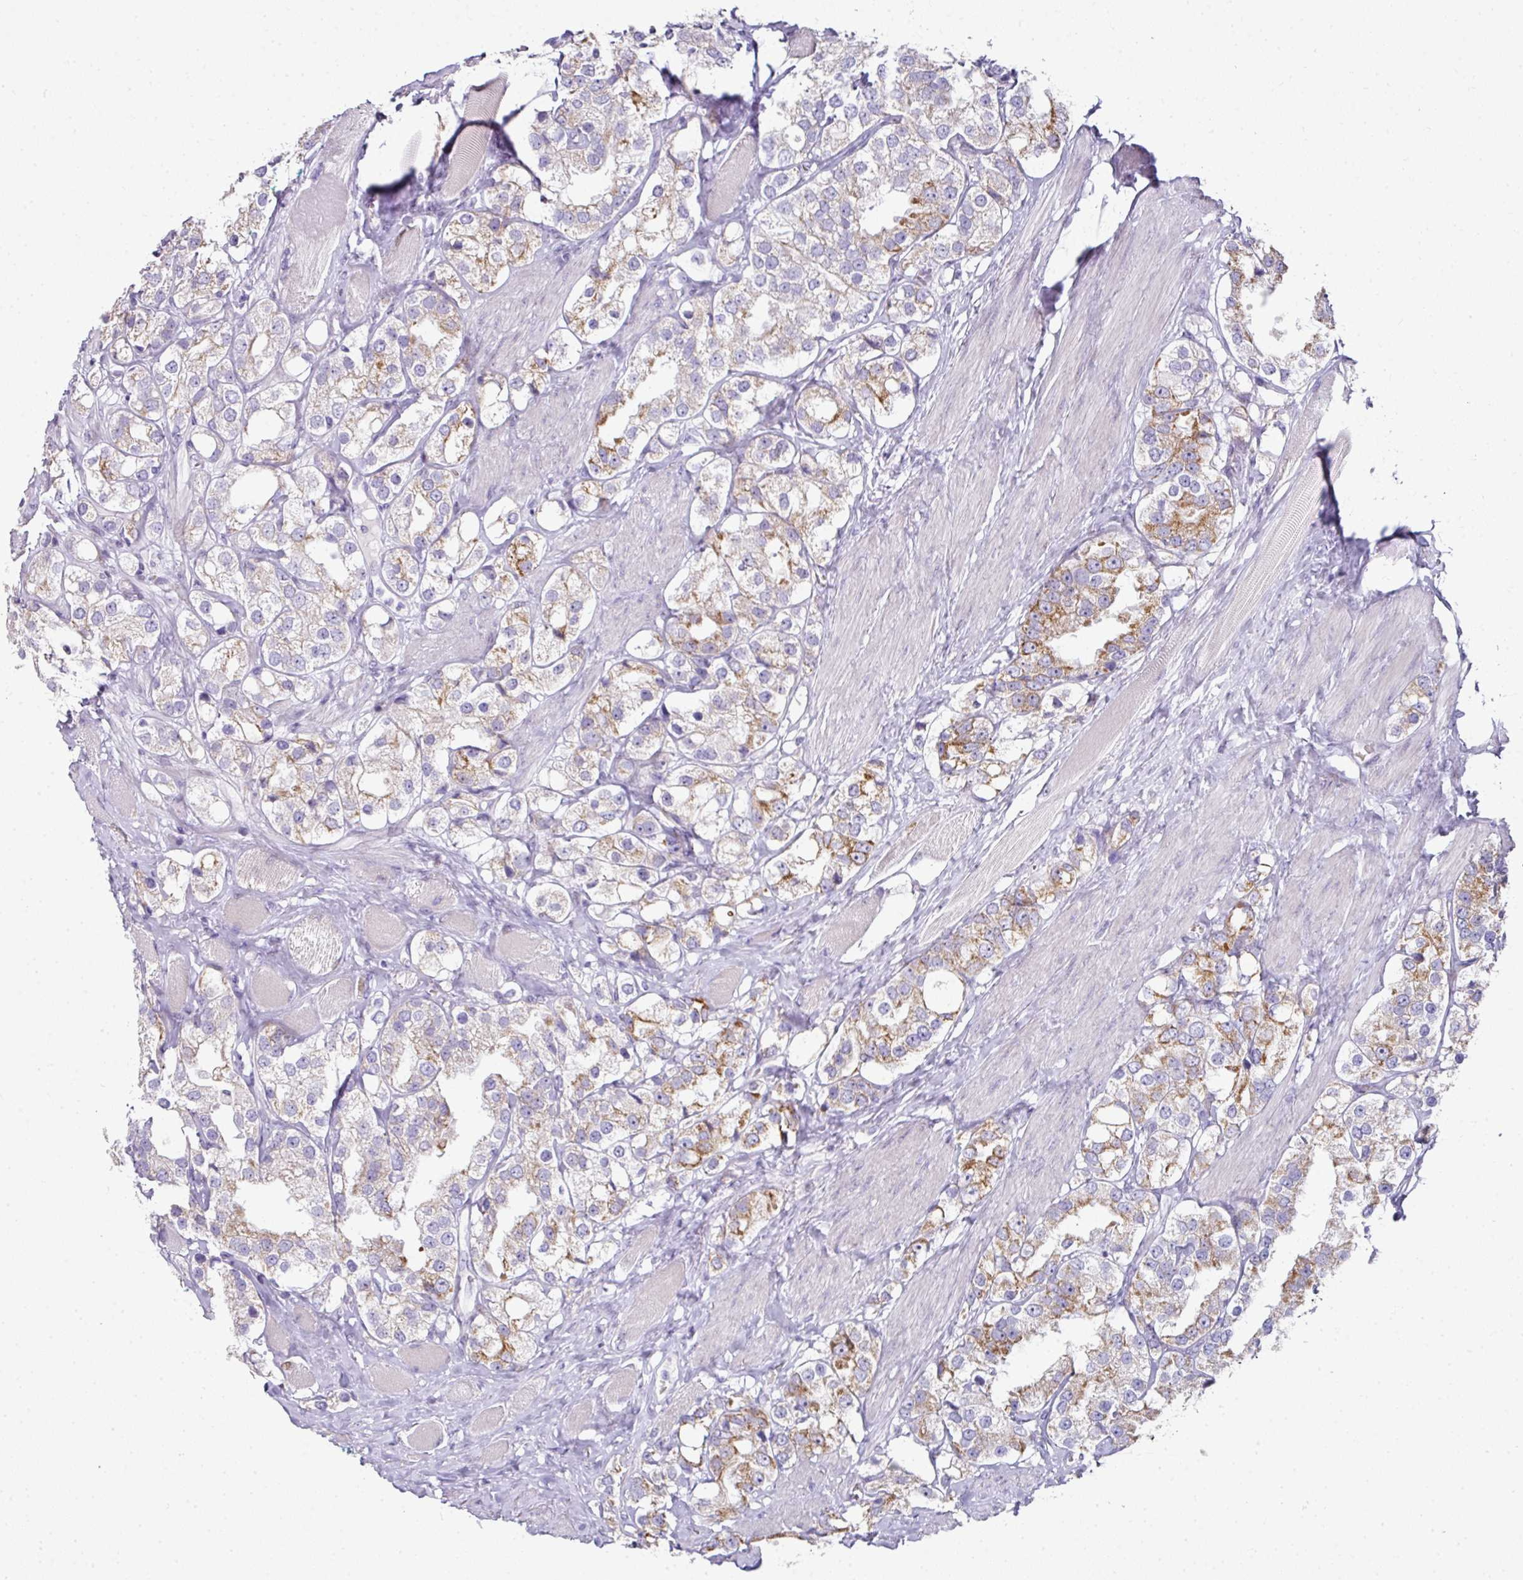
{"staining": {"intensity": "moderate", "quantity": "<25%", "location": "cytoplasmic/membranous"}, "tissue": "prostate cancer", "cell_type": "Tumor cells", "image_type": "cancer", "snomed": [{"axis": "morphology", "description": "Adenocarcinoma, NOS"}, {"axis": "topography", "description": "Prostate"}], "caption": "Prostate adenocarcinoma stained with immunohistochemistry (IHC) shows moderate cytoplasmic/membranous positivity in about <25% of tumor cells. (DAB (3,3'-diaminobenzidine) = brown stain, brightfield microscopy at high magnification).", "gene": "ANKRD18A", "patient": {"sex": "male", "age": 79}}